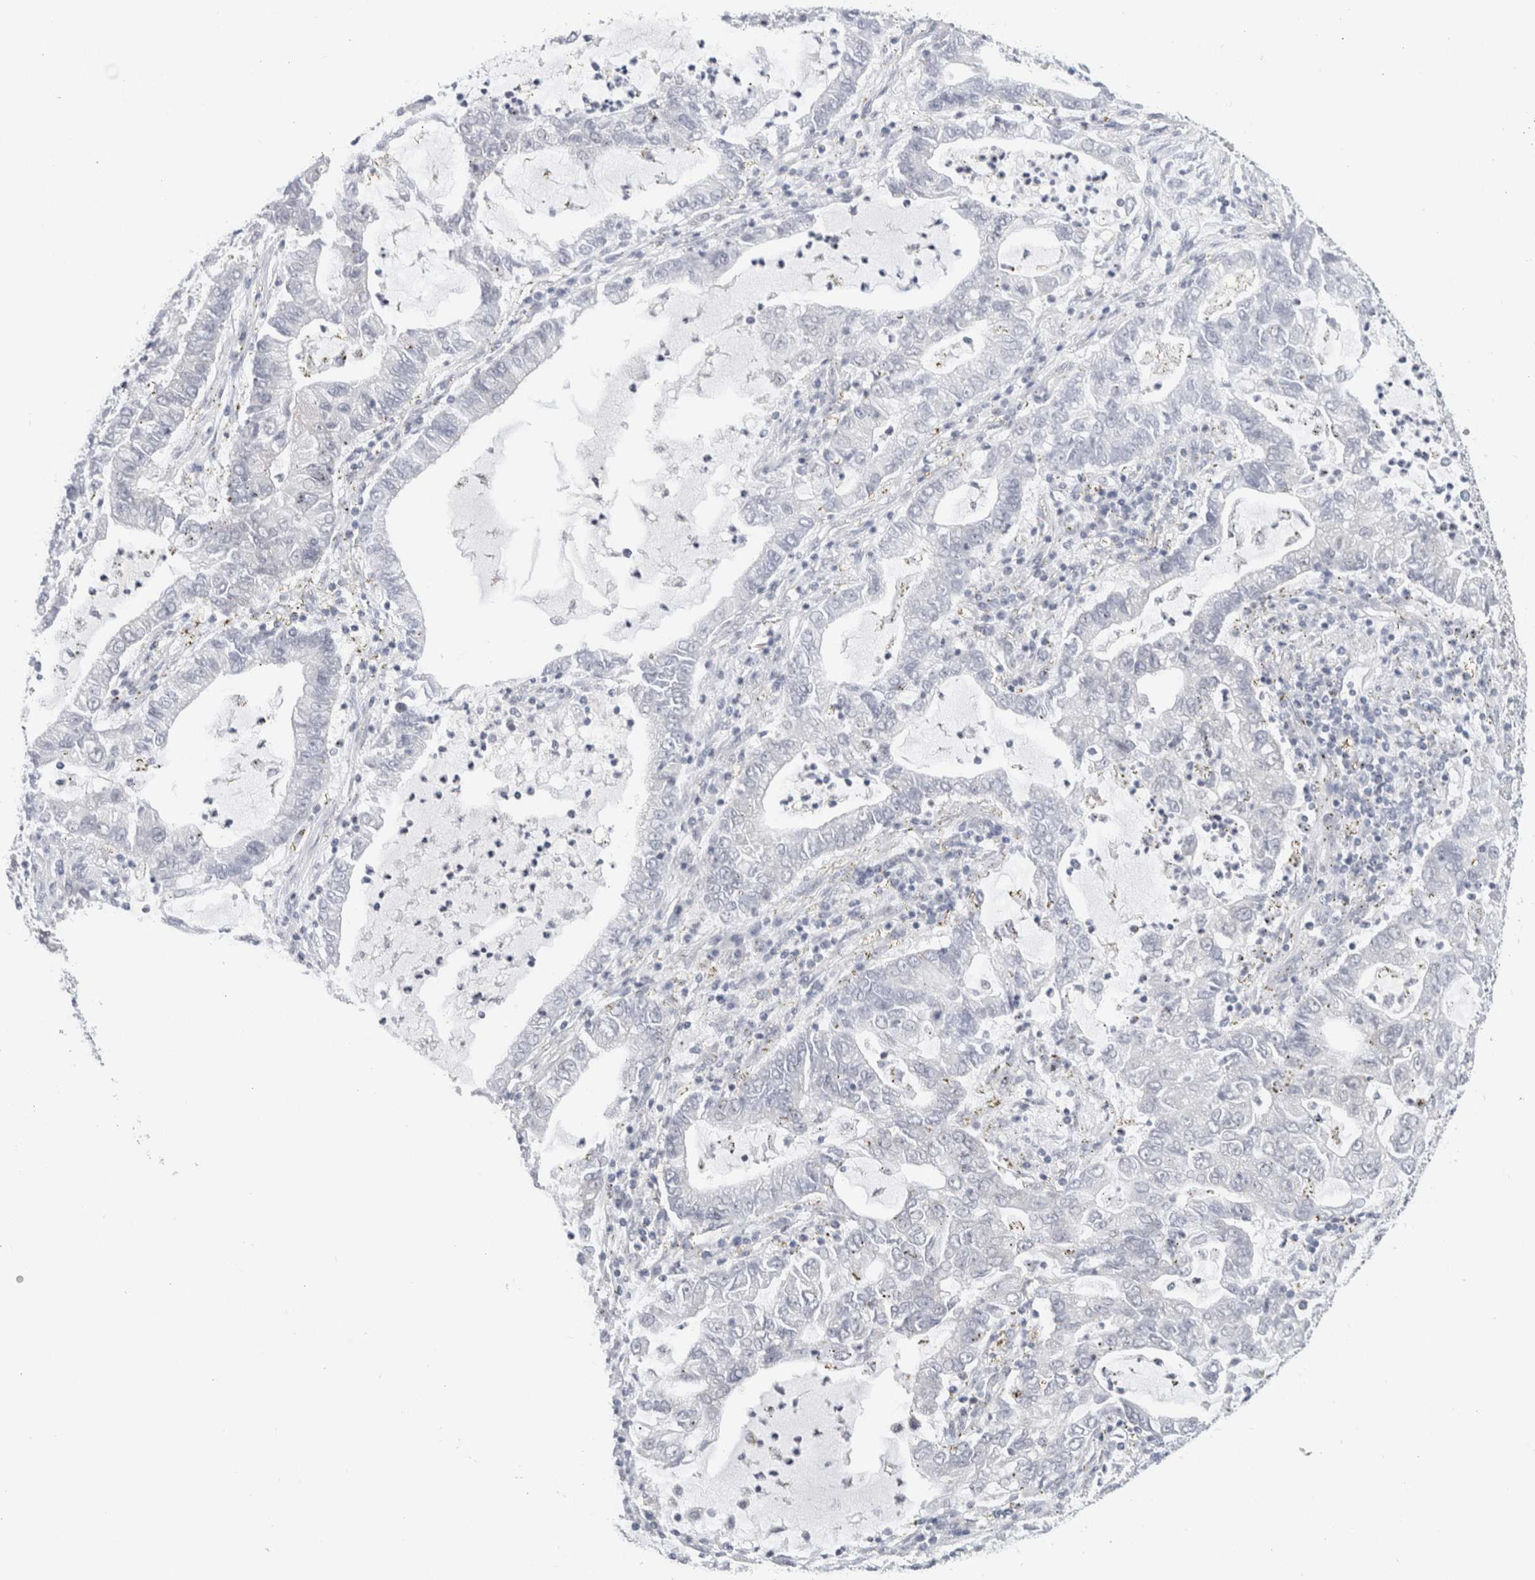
{"staining": {"intensity": "negative", "quantity": "none", "location": "none"}, "tissue": "lung cancer", "cell_type": "Tumor cells", "image_type": "cancer", "snomed": [{"axis": "morphology", "description": "Adenocarcinoma, NOS"}, {"axis": "topography", "description": "Lung"}], "caption": "IHC micrograph of human lung cancer (adenocarcinoma) stained for a protein (brown), which displays no positivity in tumor cells.", "gene": "FAHD1", "patient": {"sex": "female", "age": 51}}